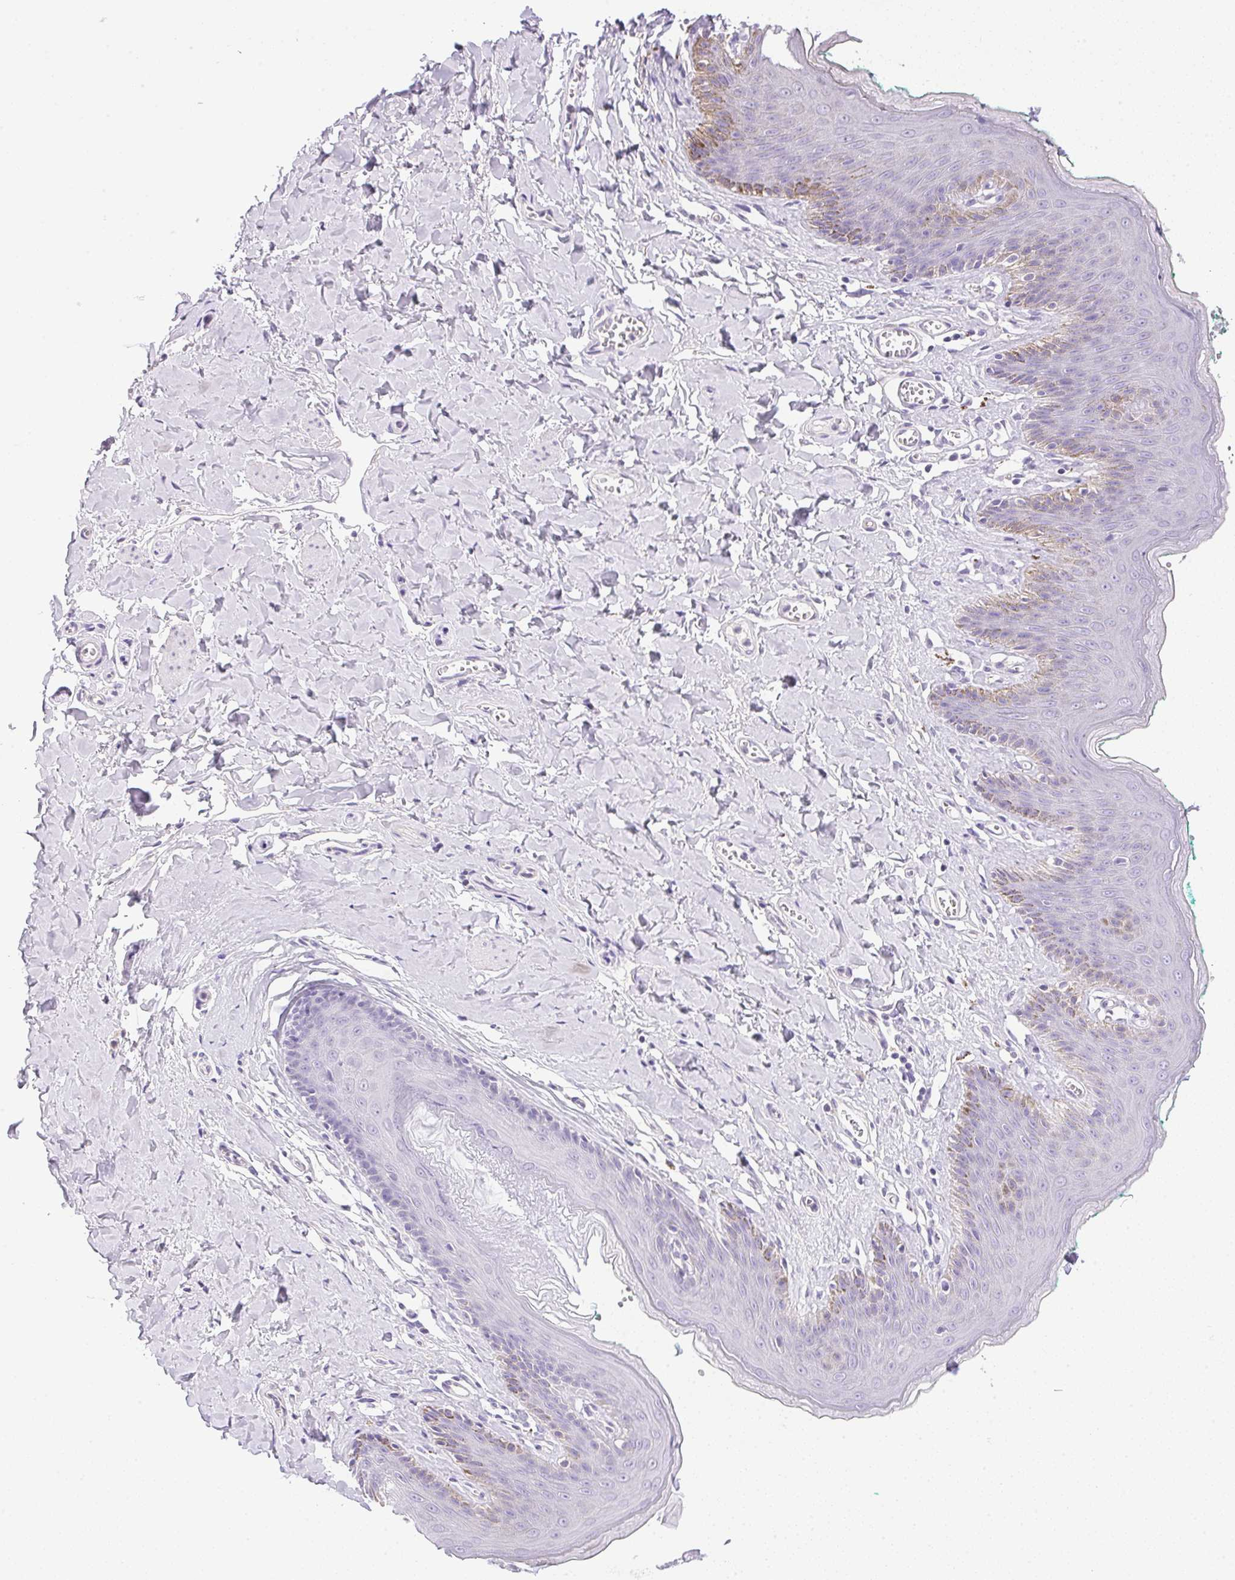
{"staining": {"intensity": "negative", "quantity": "none", "location": "none"}, "tissue": "skin", "cell_type": "Epidermal cells", "image_type": "normal", "snomed": [{"axis": "morphology", "description": "Normal tissue, NOS"}, {"axis": "topography", "description": "Vulva"}, {"axis": "topography", "description": "Peripheral nerve tissue"}], "caption": "This image is of unremarkable skin stained with immunohistochemistry (IHC) to label a protein in brown with the nuclei are counter-stained blue. There is no staining in epidermal cells.", "gene": "ATP6V0A4", "patient": {"sex": "female", "age": 66}}